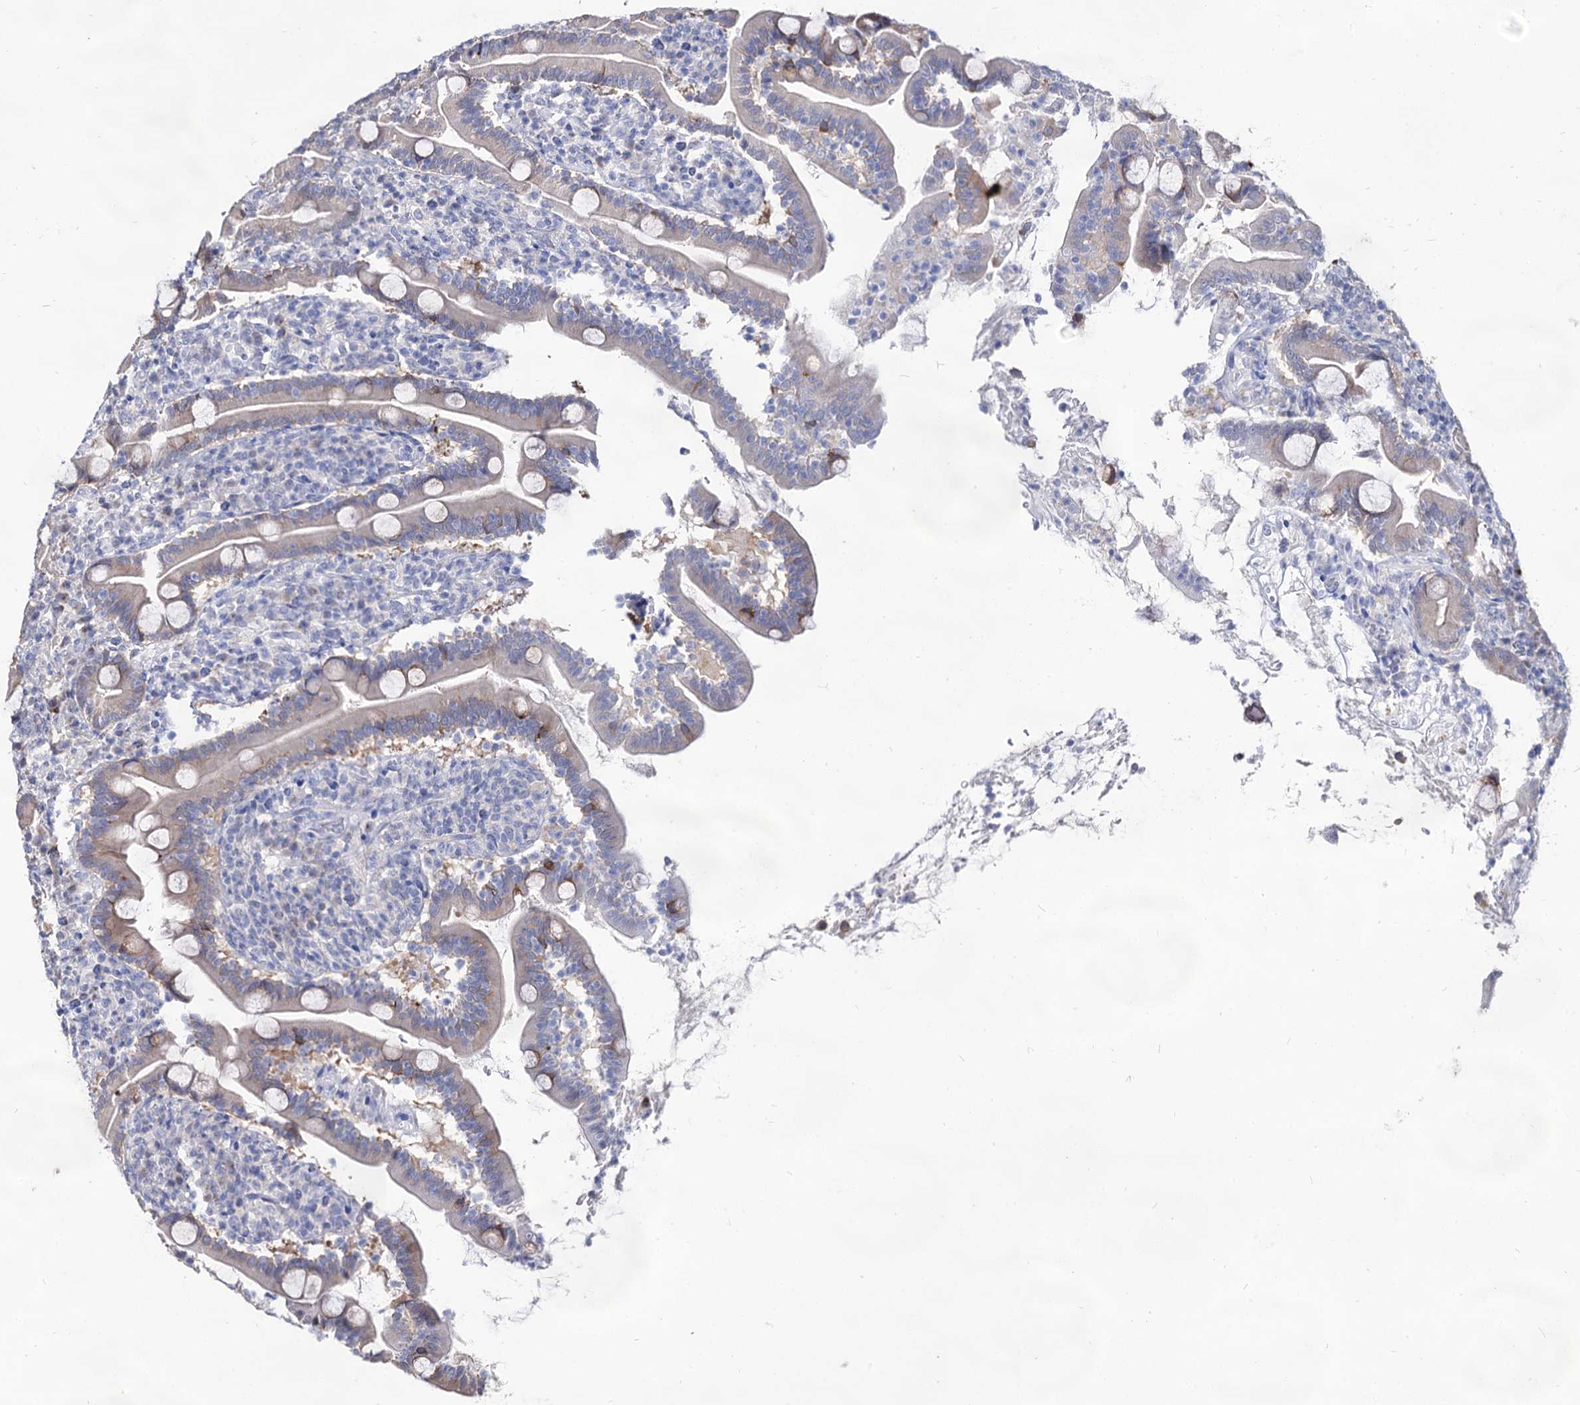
{"staining": {"intensity": "weak", "quantity": "<25%", "location": "cytoplasmic/membranous"}, "tissue": "duodenum", "cell_type": "Glandular cells", "image_type": "normal", "snomed": [{"axis": "morphology", "description": "Normal tissue, NOS"}, {"axis": "topography", "description": "Duodenum"}], "caption": "Immunohistochemical staining of normal human duodenum demonstrates no significant expression in glandular cells. The staining is performed using DAB brown chromogen with nuclei counter-stained in using hematoxylin.", "gene": "ARFIP2", "patient": {"sex": "male", "age": 35}}